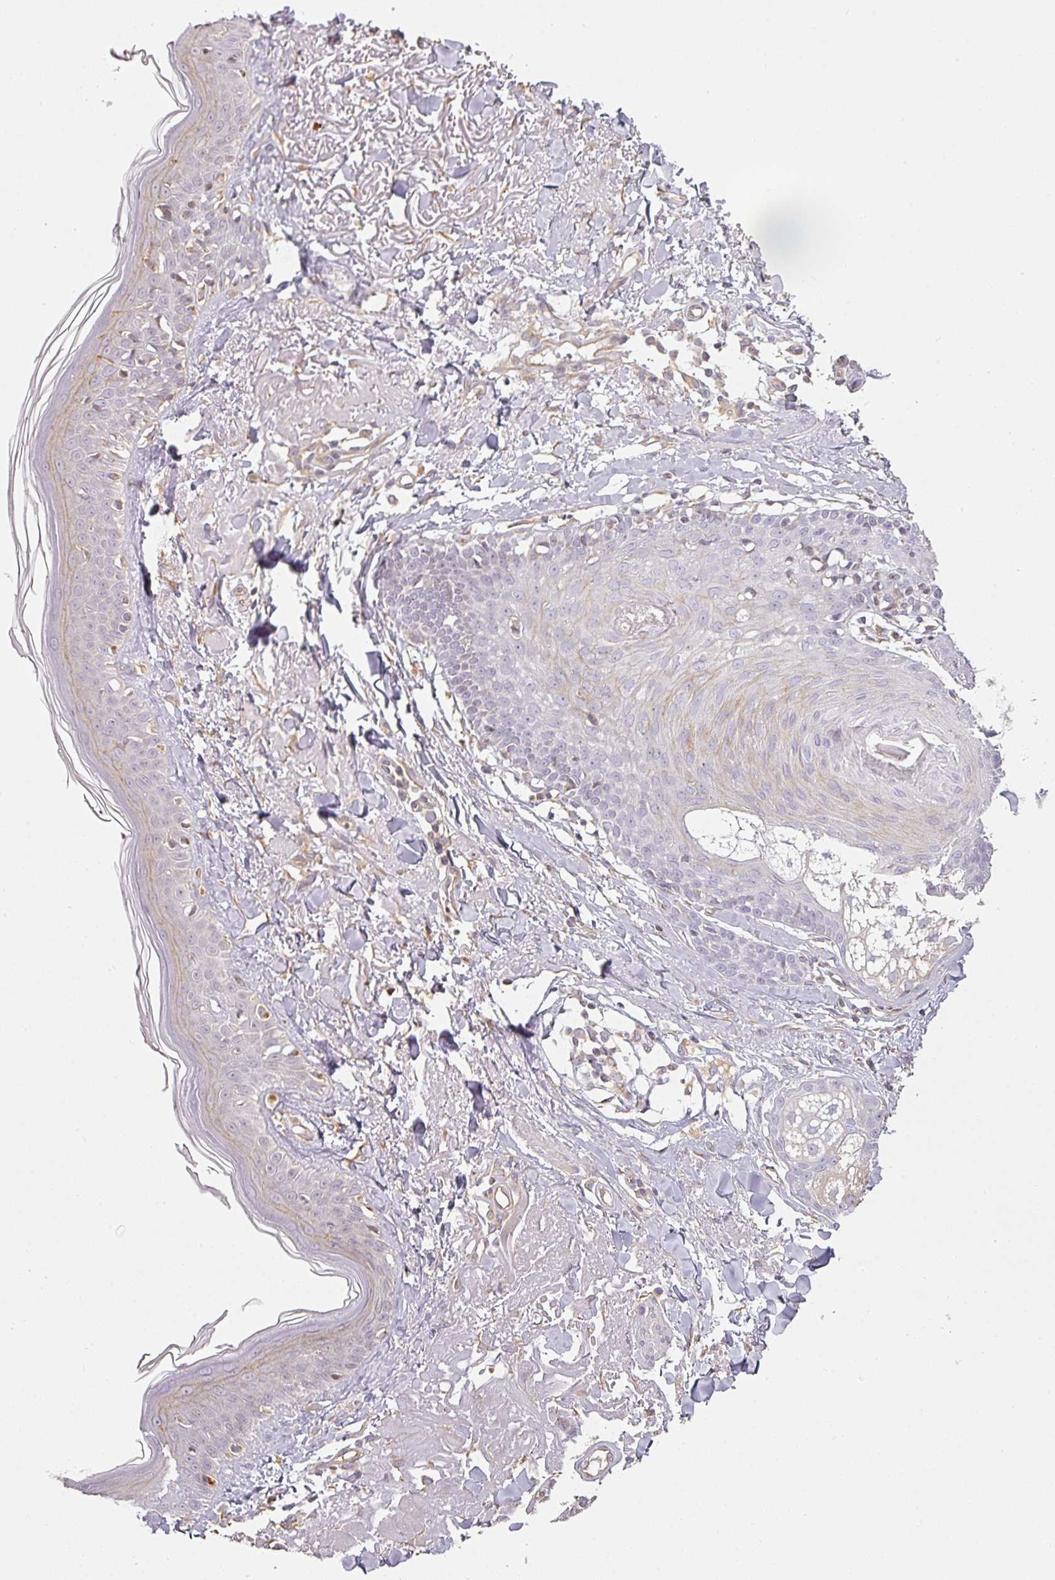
{"staining": {"intensity": "moderate", "quantity": "25%-75%", "location": "cytoplasmic/membranous"}, "tissue": "skin", "cell_type": "Fibroblasts", "image_type": "normal", "snomed": [{"axis": "morphology", "description": "Normal tissue, NOS"}, {"axis": "morphology", "description": "Malignant melanoma, NOS"}, {"axis": "topography", "description": "Skin"}], "caption": "Protein staining displays moderate cytoplasmic/membranous staining in approximately 25%-75% of fibroblasts in normal skin. (Brightfield microscopy of DAB IHC at high magnification).", "gene": "ATP8B2", "patient": {"sex": "male", "age": 80}}